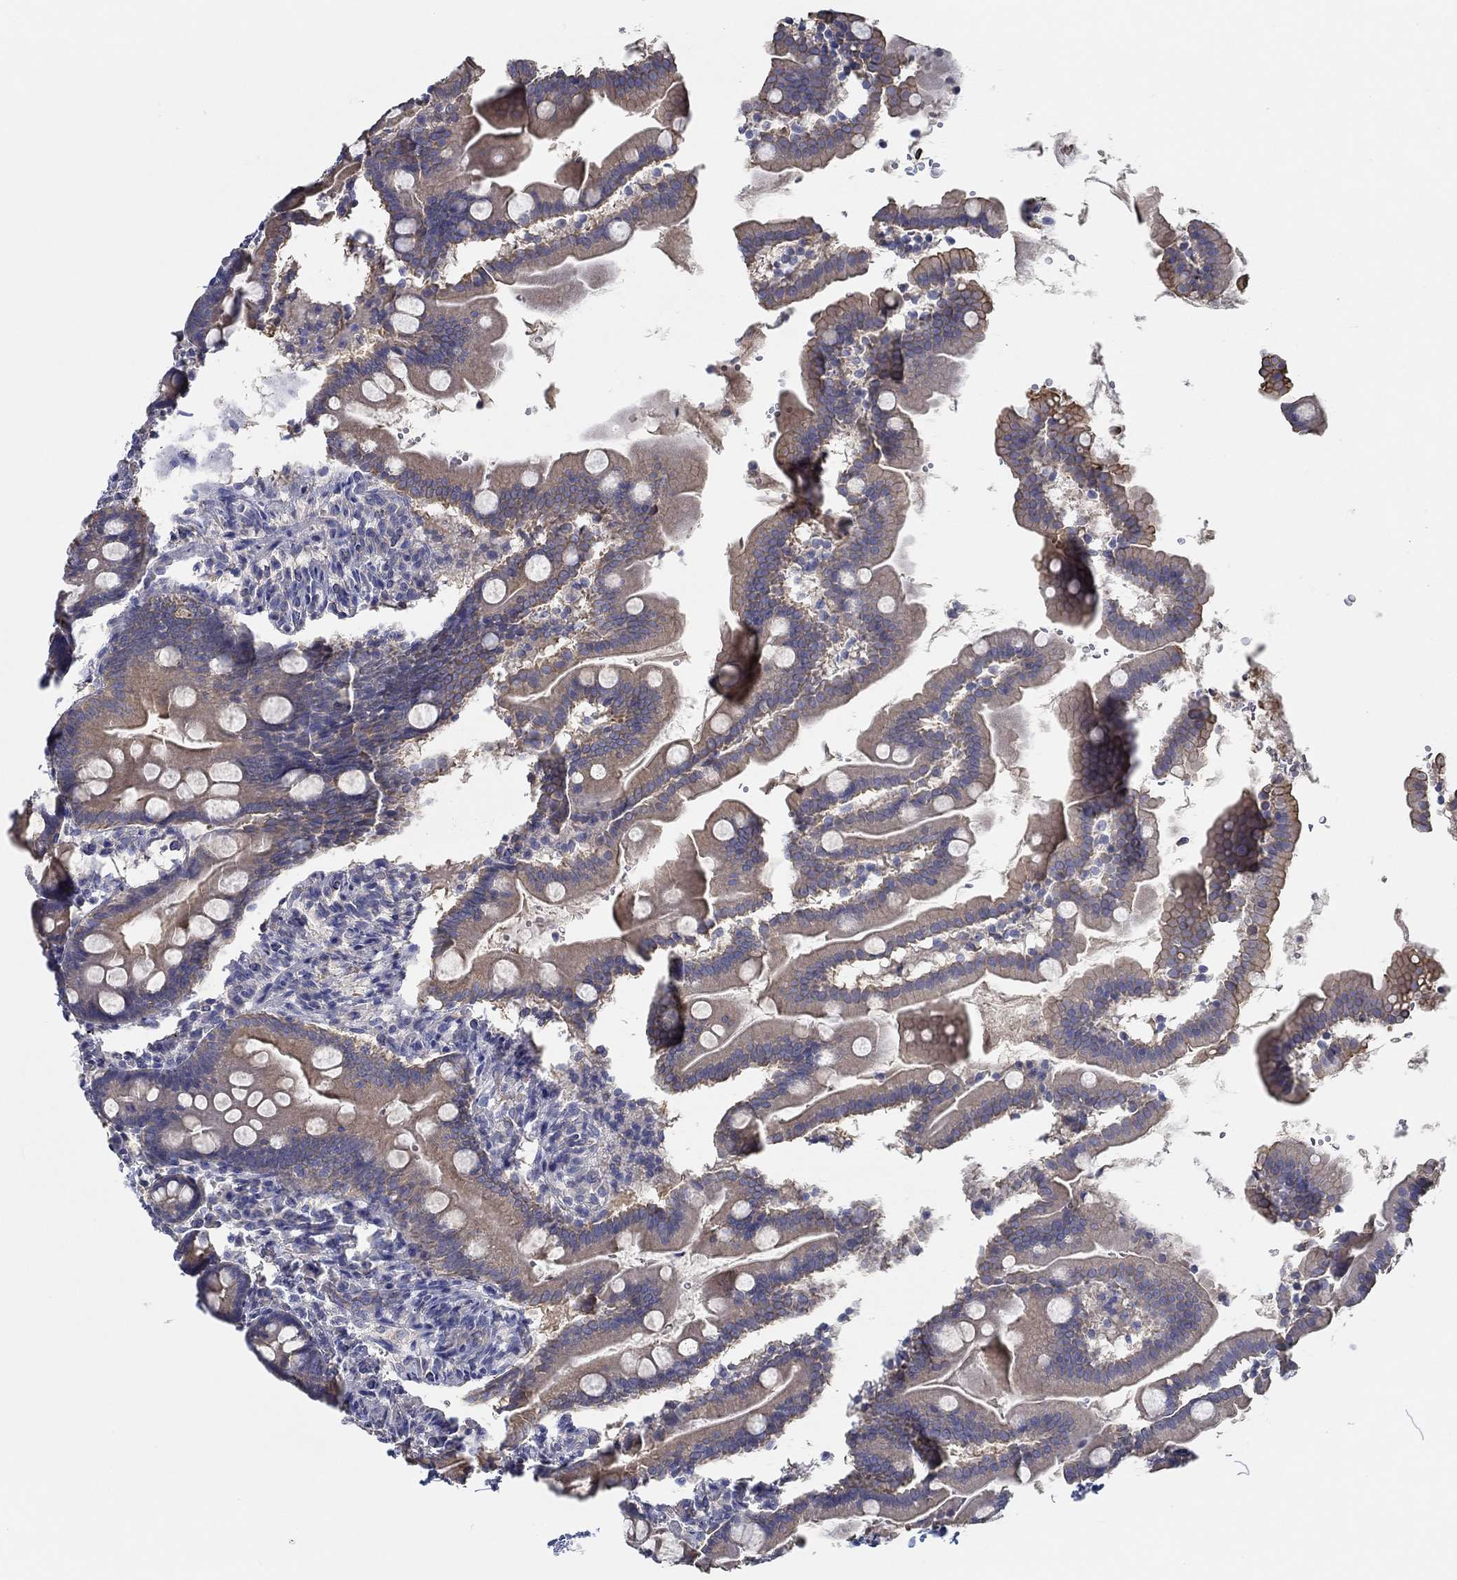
{"staining": {"intensity": "weak", "quantity": "25%-75%", "location": "cytoplasmic/membranous"}, "tissue": "small intestine", "cell_type": "Glandular cells", "image_type": "normal", "snomed": [{"axis": "morphology", "description": "Normal tissue, NOS"}, {"axis": "topography", "description": "Small intestine"}], "caption": "A low amount of weak cytoplasmic/membranous expression is present in about 25%-75% of glandular cells in normal small intestine.", "gene": "BBOF1", "patient": {"sex": "female", "age": 44}}